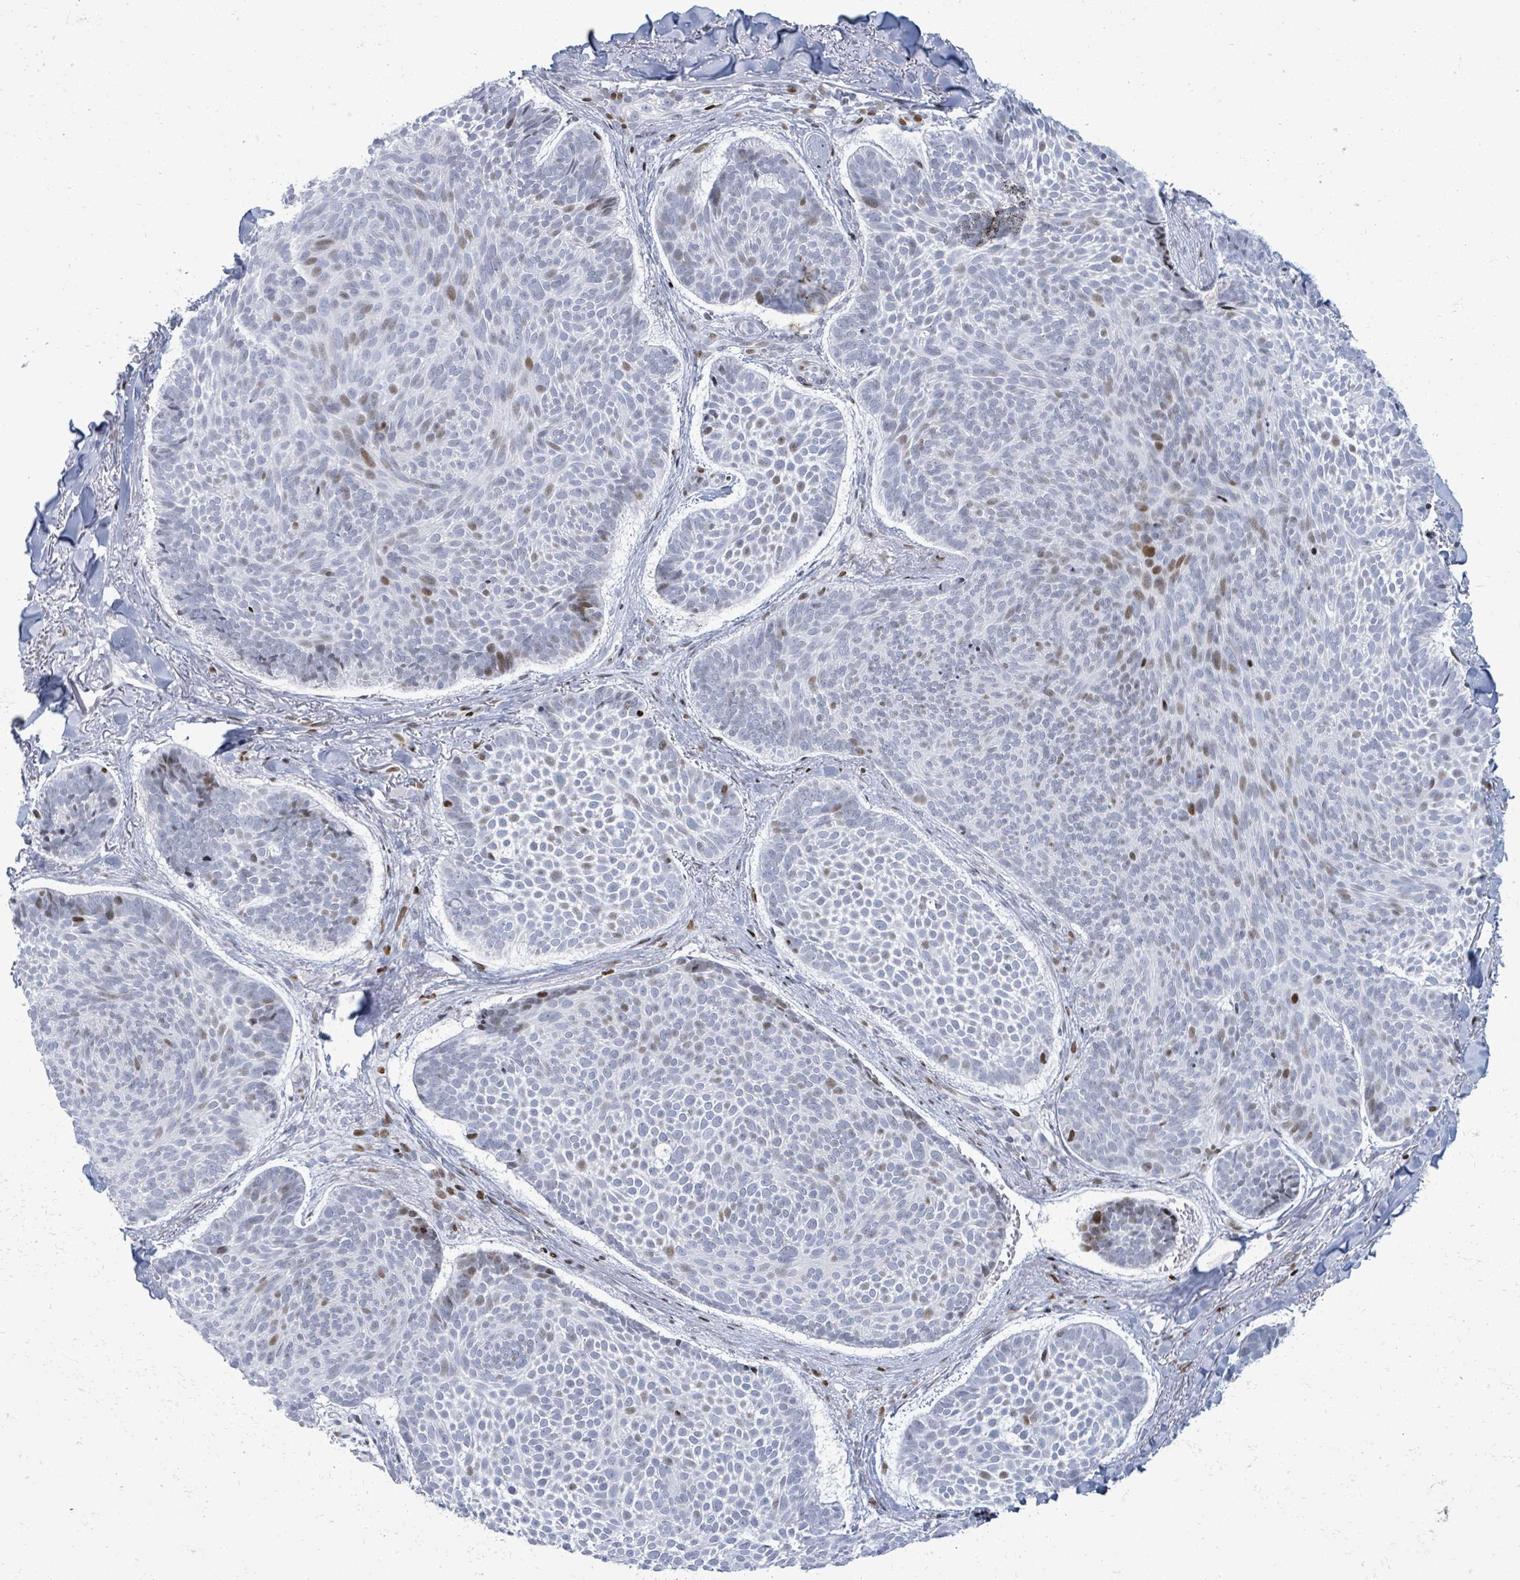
{"staining": {"intensity": "moderate", "quantity": "<25%", "location": "nuclear"}, "tissue": "skin cancer", "cell_type": "Tumor cells", "image_type": "cancer", "snomed": [{"axis": "morphology", "description": "Basal cell carcinoma"}, {"axis": "topography", "description": "Skin"}], "caption": "A low amount of moderate nuclear expression is appreciated in approximately <25% of tumor cells in skin cancer tissue.", "gene": "MALL", "patient": {"sex": "male", "age": 70}}